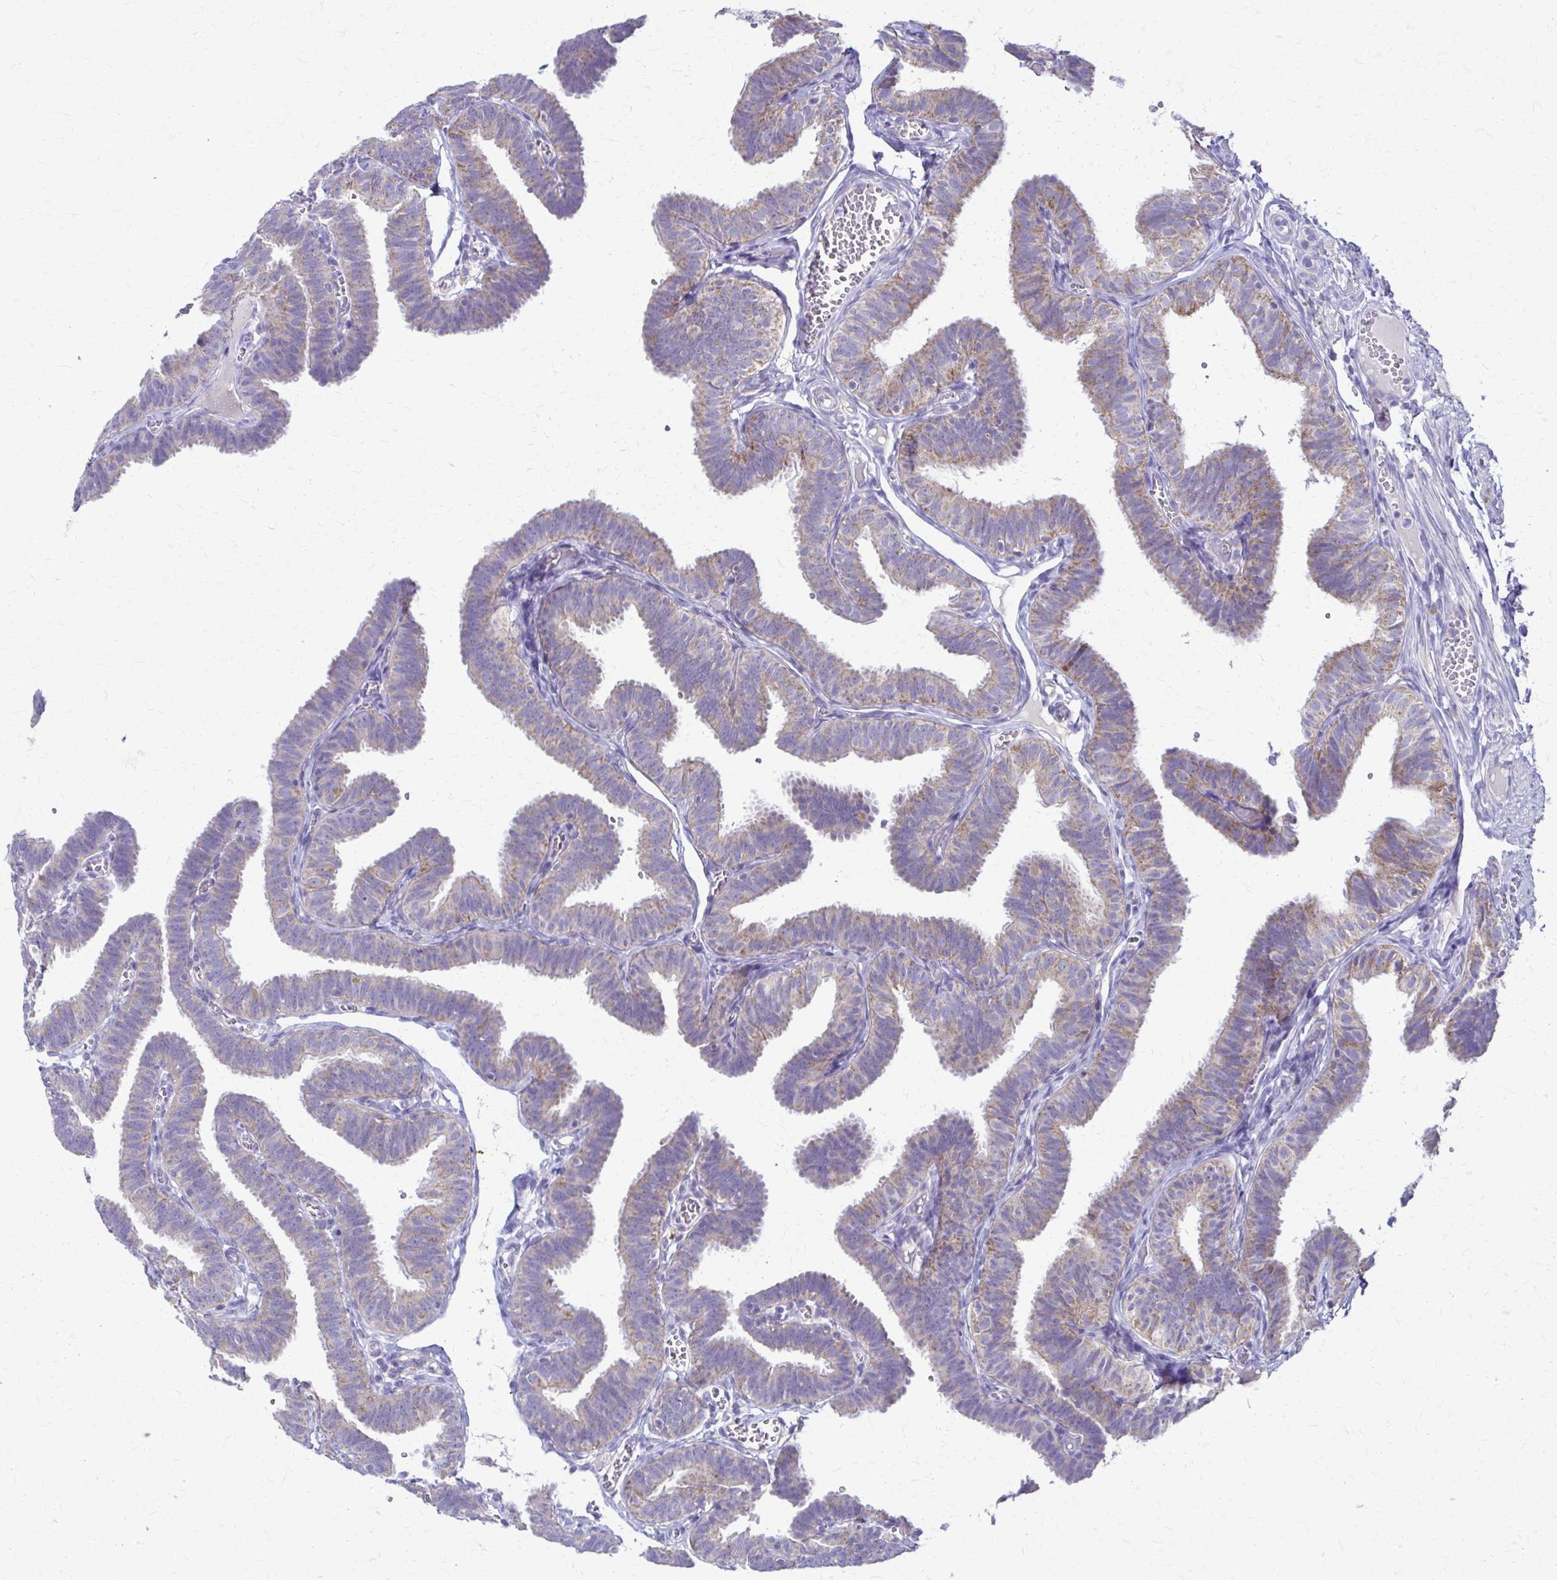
{"staining": {"intensity": "weak", "quantity": "25%-75%", "location": "cytoplasmic/membranous"}, "tissue": "fallopian tube", "cell_type": "Glandular cells", "image_type": "normal", "snomed": [{"axis": "morphology", "description": "Normal tissue, NOS"}, {"axis": "topography", "description": "Fallopian tube"}], "caption": "Protein expression analysis of normal fallopian tube exhibits weak cytoplasmic/membranous positivity in approximately 25%-75% of glandular cells.", "gene": "SAMD13", "patient": {"sex": "female", "age": 25}}